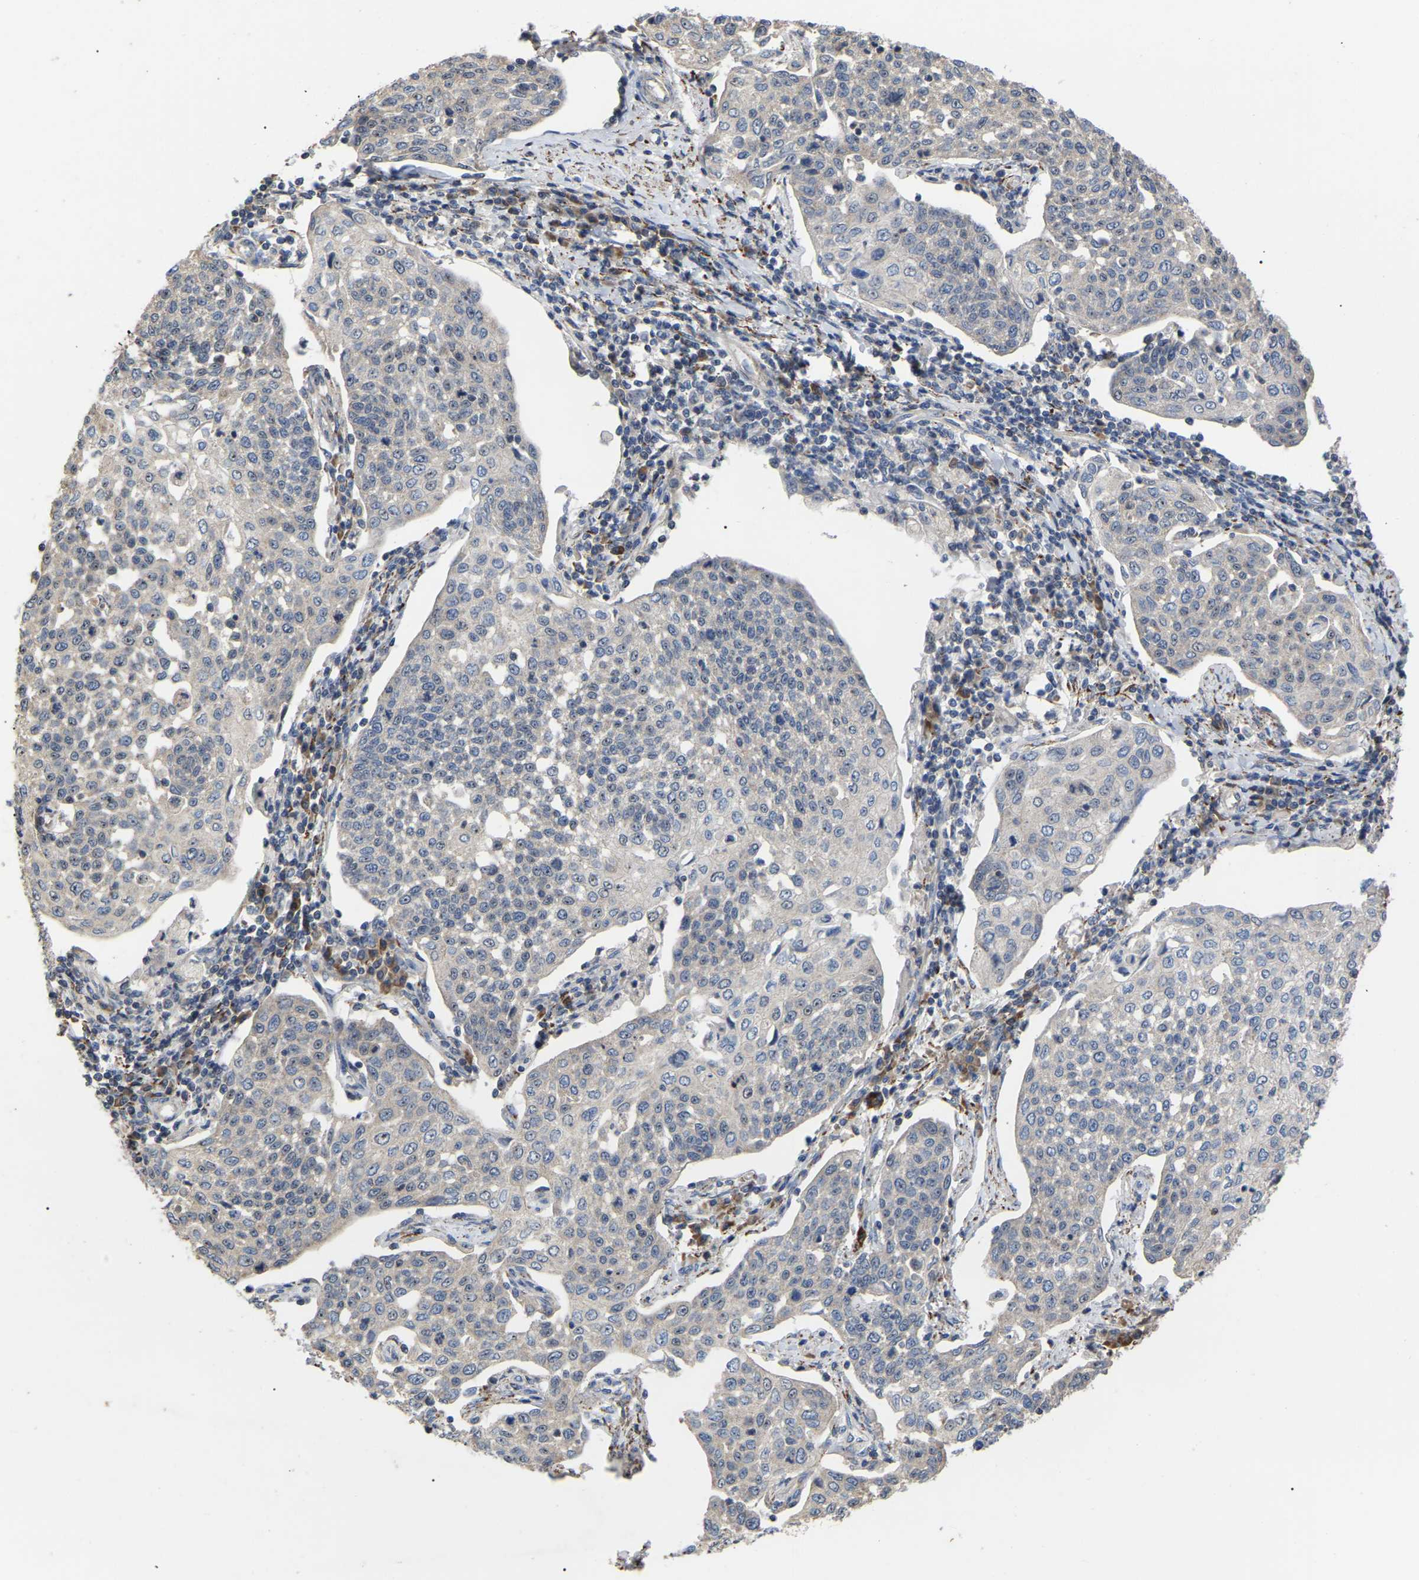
{"staining": {"intensity": "negative", "quantity": "none", "location": "none"}, "tissue": "cervical cancer", "cell_type": "Tumor cells", "image_type": "cancer", "snomed": [{"axis": "morphology", "description": "Squamous cell carcinoma, NOS"}, {"axis": "topography", "description": "Cervix"}], "caption": "This is an immunohistochemistry photomicrograph of squamous cell carcinoma (cervical). There is no positivity in tumor cells.", "gene": "NOP53", "patient": {"sex": "female", "age": 34}}